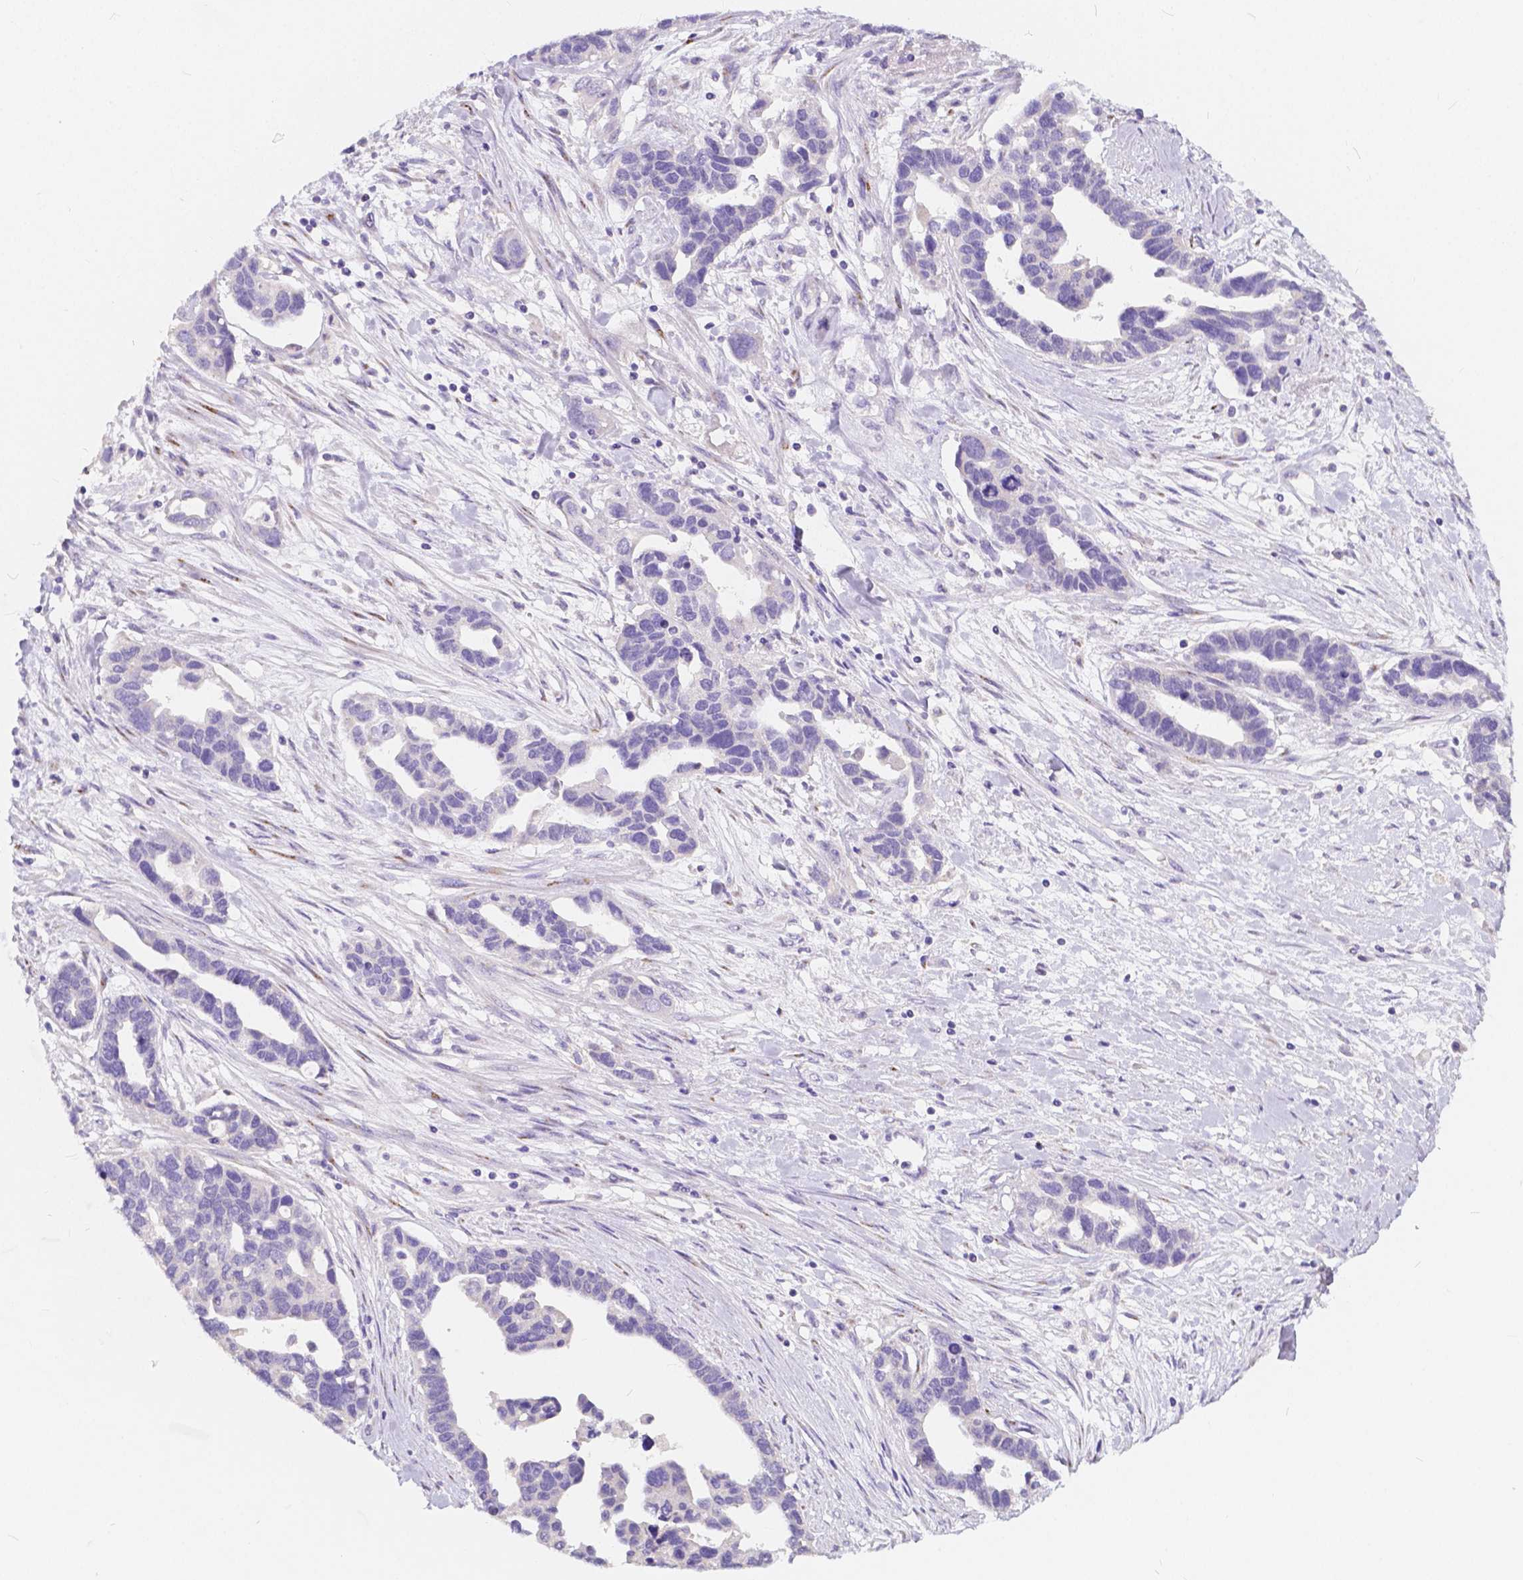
{"staining": {"intensity": "negative", "quantity": "none", "location": "none"}, "tissue": "ovarian cancer", "cell_type": "Tumor cells", "image_type": "cancer", "snomed": [{"axis": "morphology", "description": "Cystadenocarcinoma, serous, NOS"}, {"axis": "topography", "description": "Ovary"}], "caption": "IHC histopathology image of neoplastic tissue: human ovarian serous cystadenocarcinoma stained with DAB (3,3'-diaminobenzidine) exhibits no significant protein expression in tumor cells. (Stains: DAB (3,3'-diaminobenzidine) IHC with hematoxylin counter stain, Microscopy: brightfield microscopy at high magnification).", "gene": "RNF186", "patient": {"sex": "female", "age": 54}}